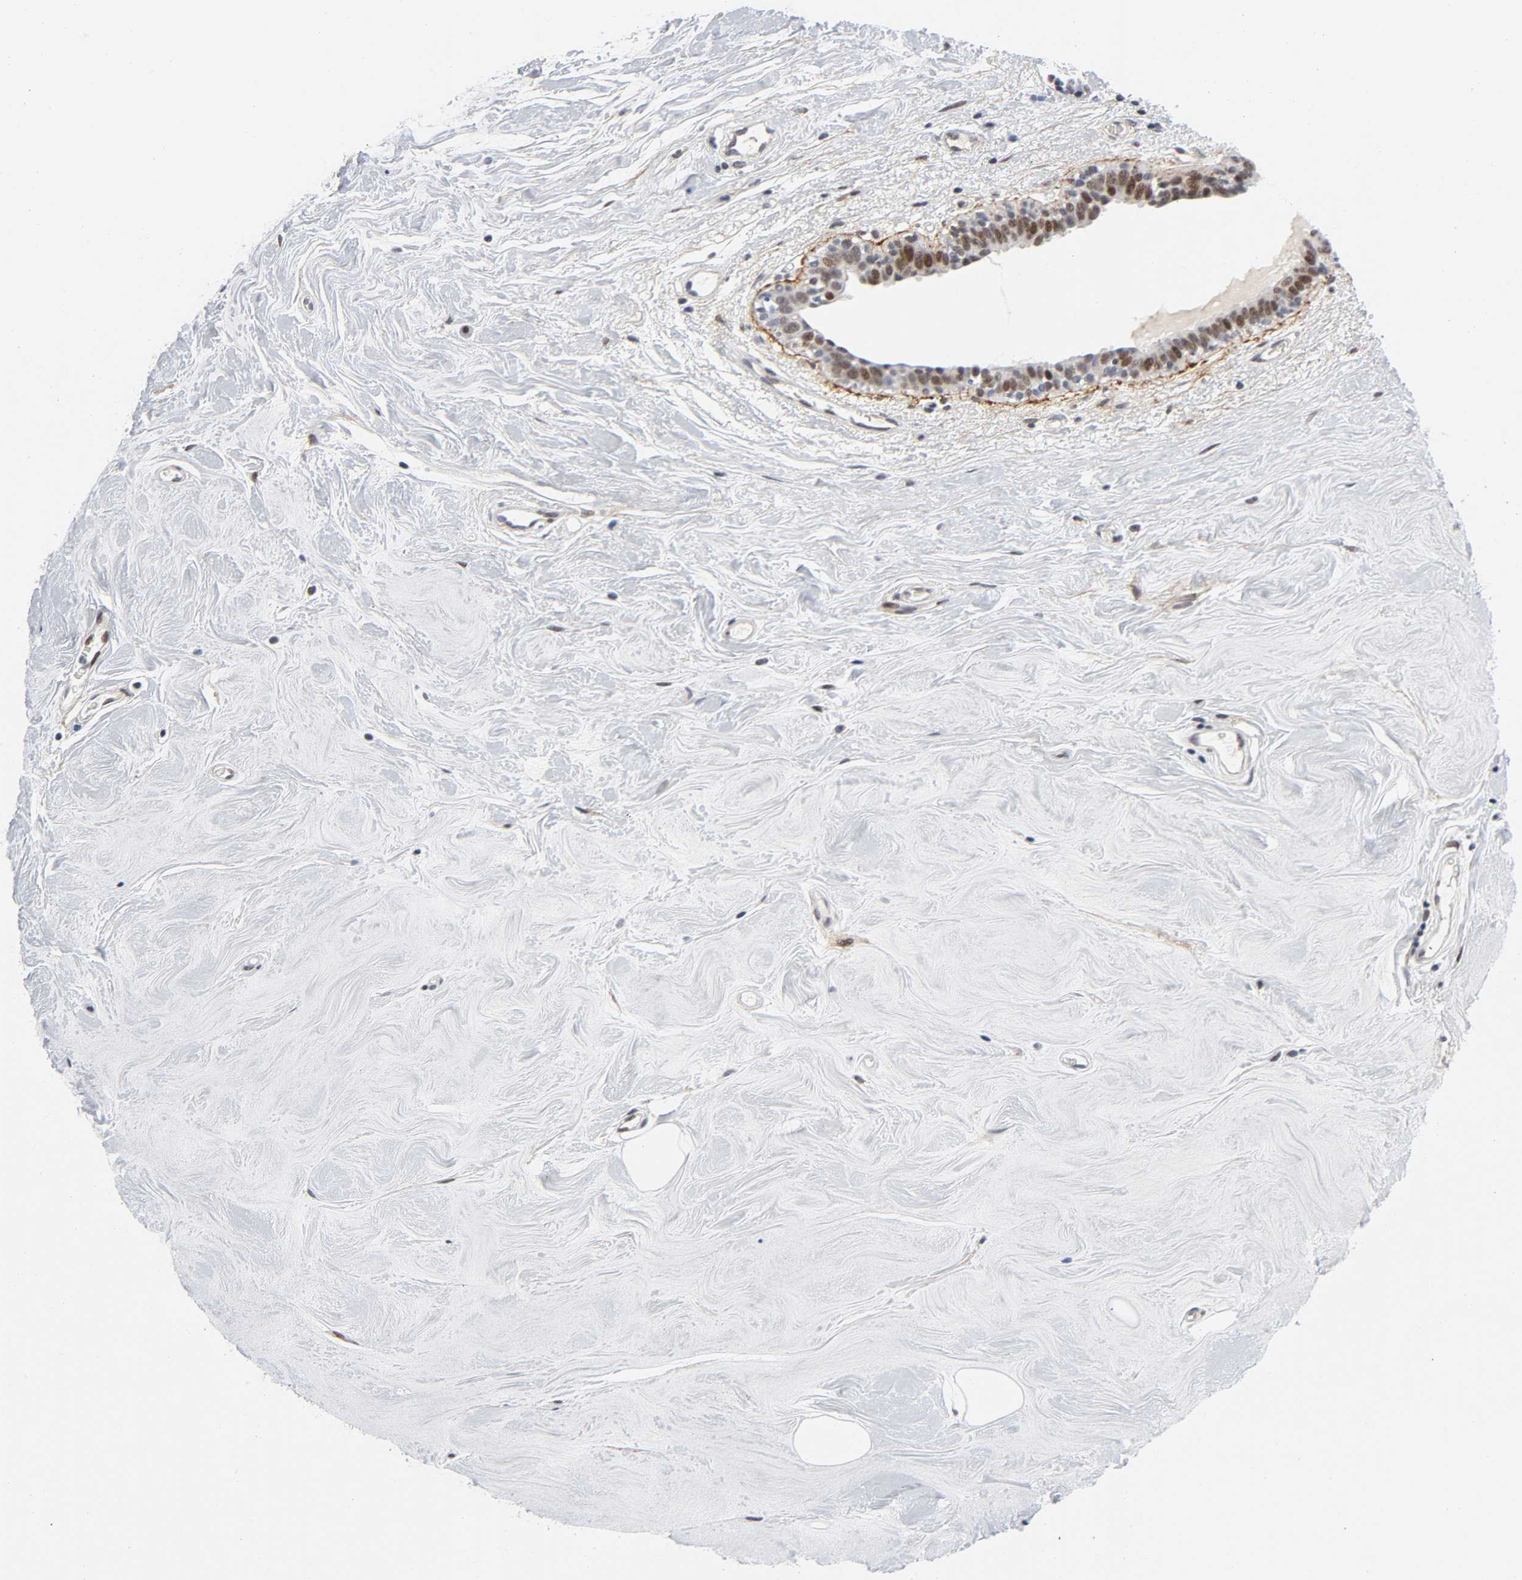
{"staining": {"intensity": "moderate", "quantity": "25%-75%", "location": "nuclear"}, "tissue": "breast cancer", "cell_type": "Tumor cells", "image_type": "cancer", "snomed": [{"axis": "morphology", "description": "Duct carcinoma"}, {"axis": "topography", "description": "Breast"}], "caption": "A micrograph showing moderate nuclear positivity in approximately 25%-75% of tumor cells in breast cancer, as visualized by brown immunohistochemical staining.", "gene": "DIDO1", "patient": {"sex": "female", "age": 40}}